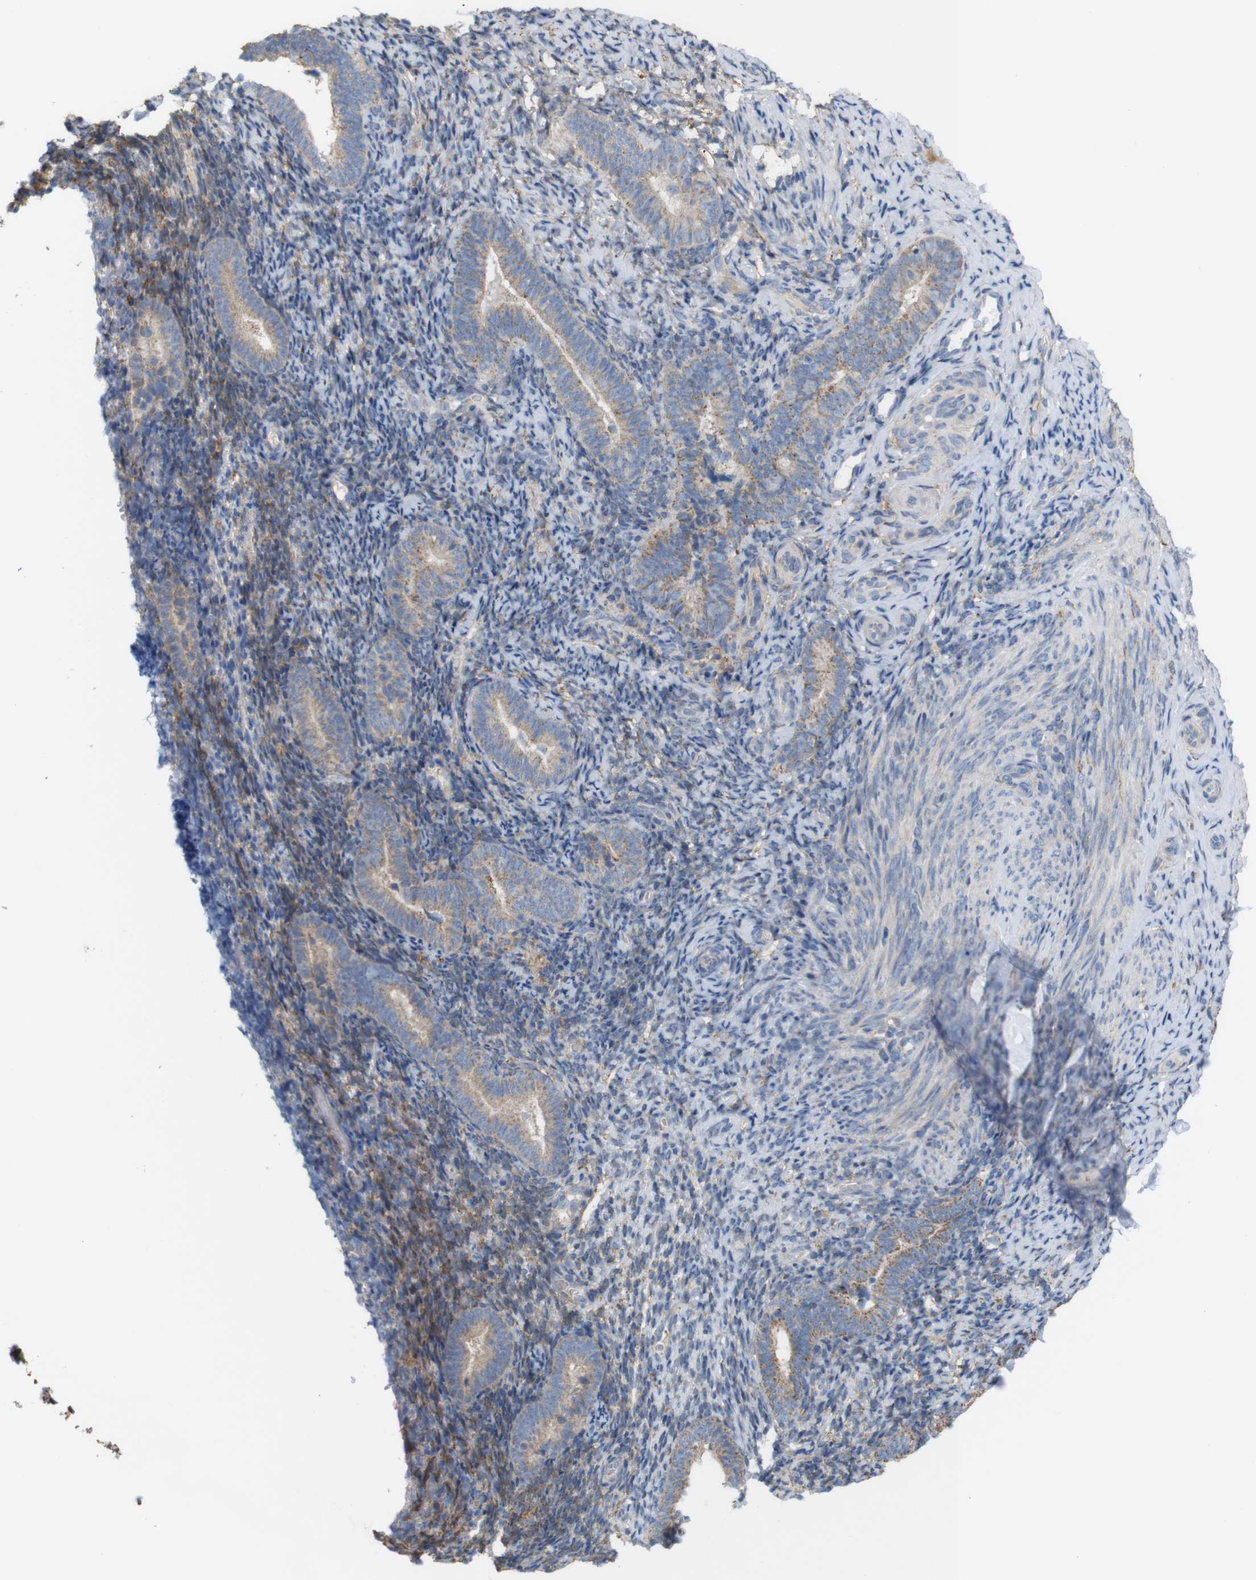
{"staining": {"intensity": "moderate", "quantity": "25%-75%", "location": "cytoplasmic/membranous"}, "tissue": "endometrium", "cell_type": "Cells in endometrial stroma", "image_type": "normal", "snomed": [{"axis": "morphology", "description": "Normal tissue, NOS"}, {"axis": "topography", "description": "Endometrium"}], "caption": "Immunohistochemistry (IHC) histopathology image of normal endometrium: human endometrium stained using IHC reveals medium levels of moderate protein expression localized specifically in the cytoplasmic/membranous of cells in endometrial stroma, appearing as a cytoplasmic/membranous brown color.", "gene": "PTPRR", "patient": {"sex": "female", "age": 51}}